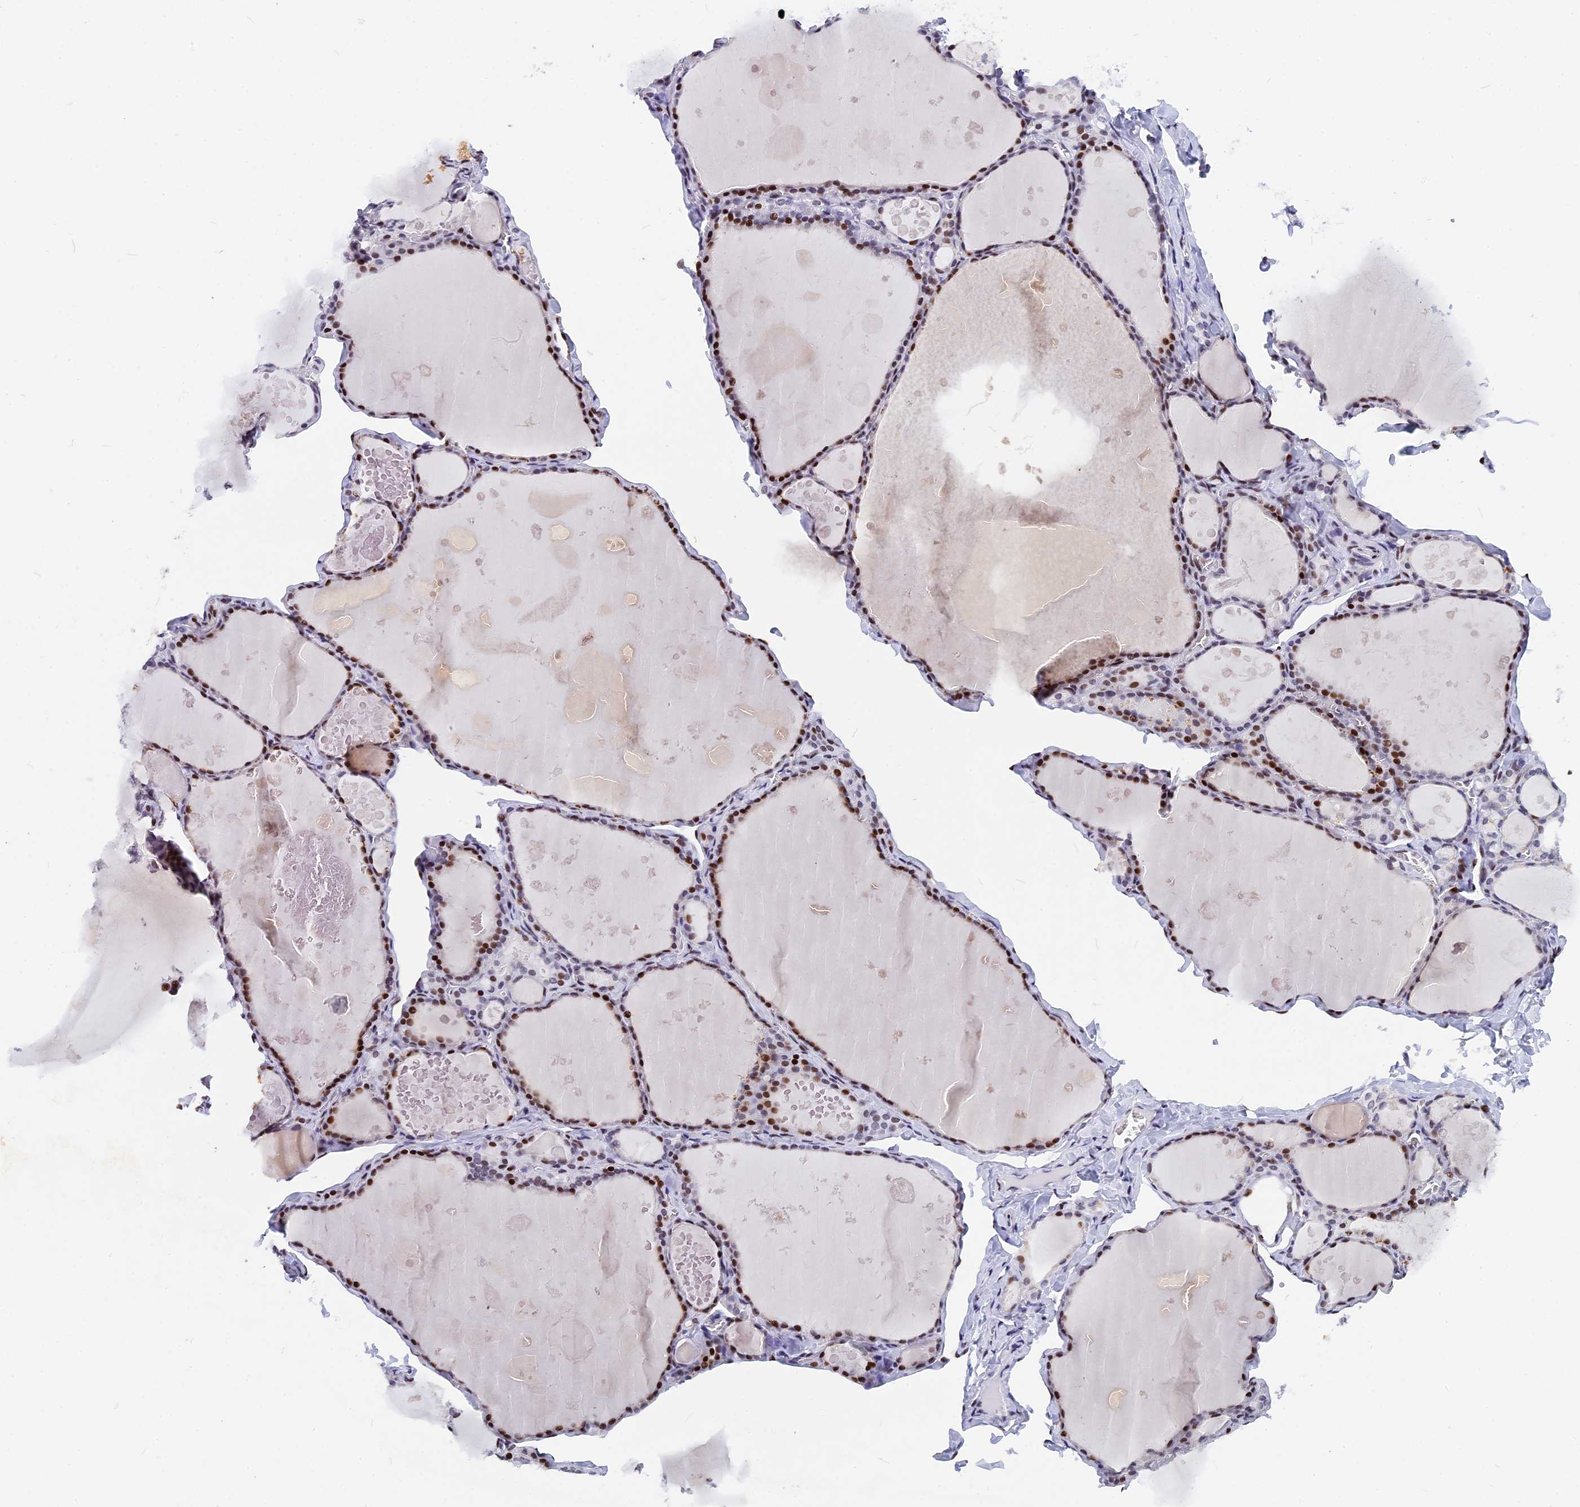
{"staining": {"intensity": "moderate", "quantity": ">75%", "location": "nuclear"}, "tissue": "thyroid gland", "cell_type": "Glandular cells", "image_type": "normal", "snomed": [{"axis": "morphology", "description": "Normal tissue, NOS"}, {"axis": "topography", "description": "Thyroid gland"}], "caption": "IHC micrograph of benign human thyroid gland stained for a protein (brown), which displays medium levels of moderate nuclear staining in about >75% of glandular cells.", "gene": "NSA2", "patient": {"sex": "male", "age": 56}}